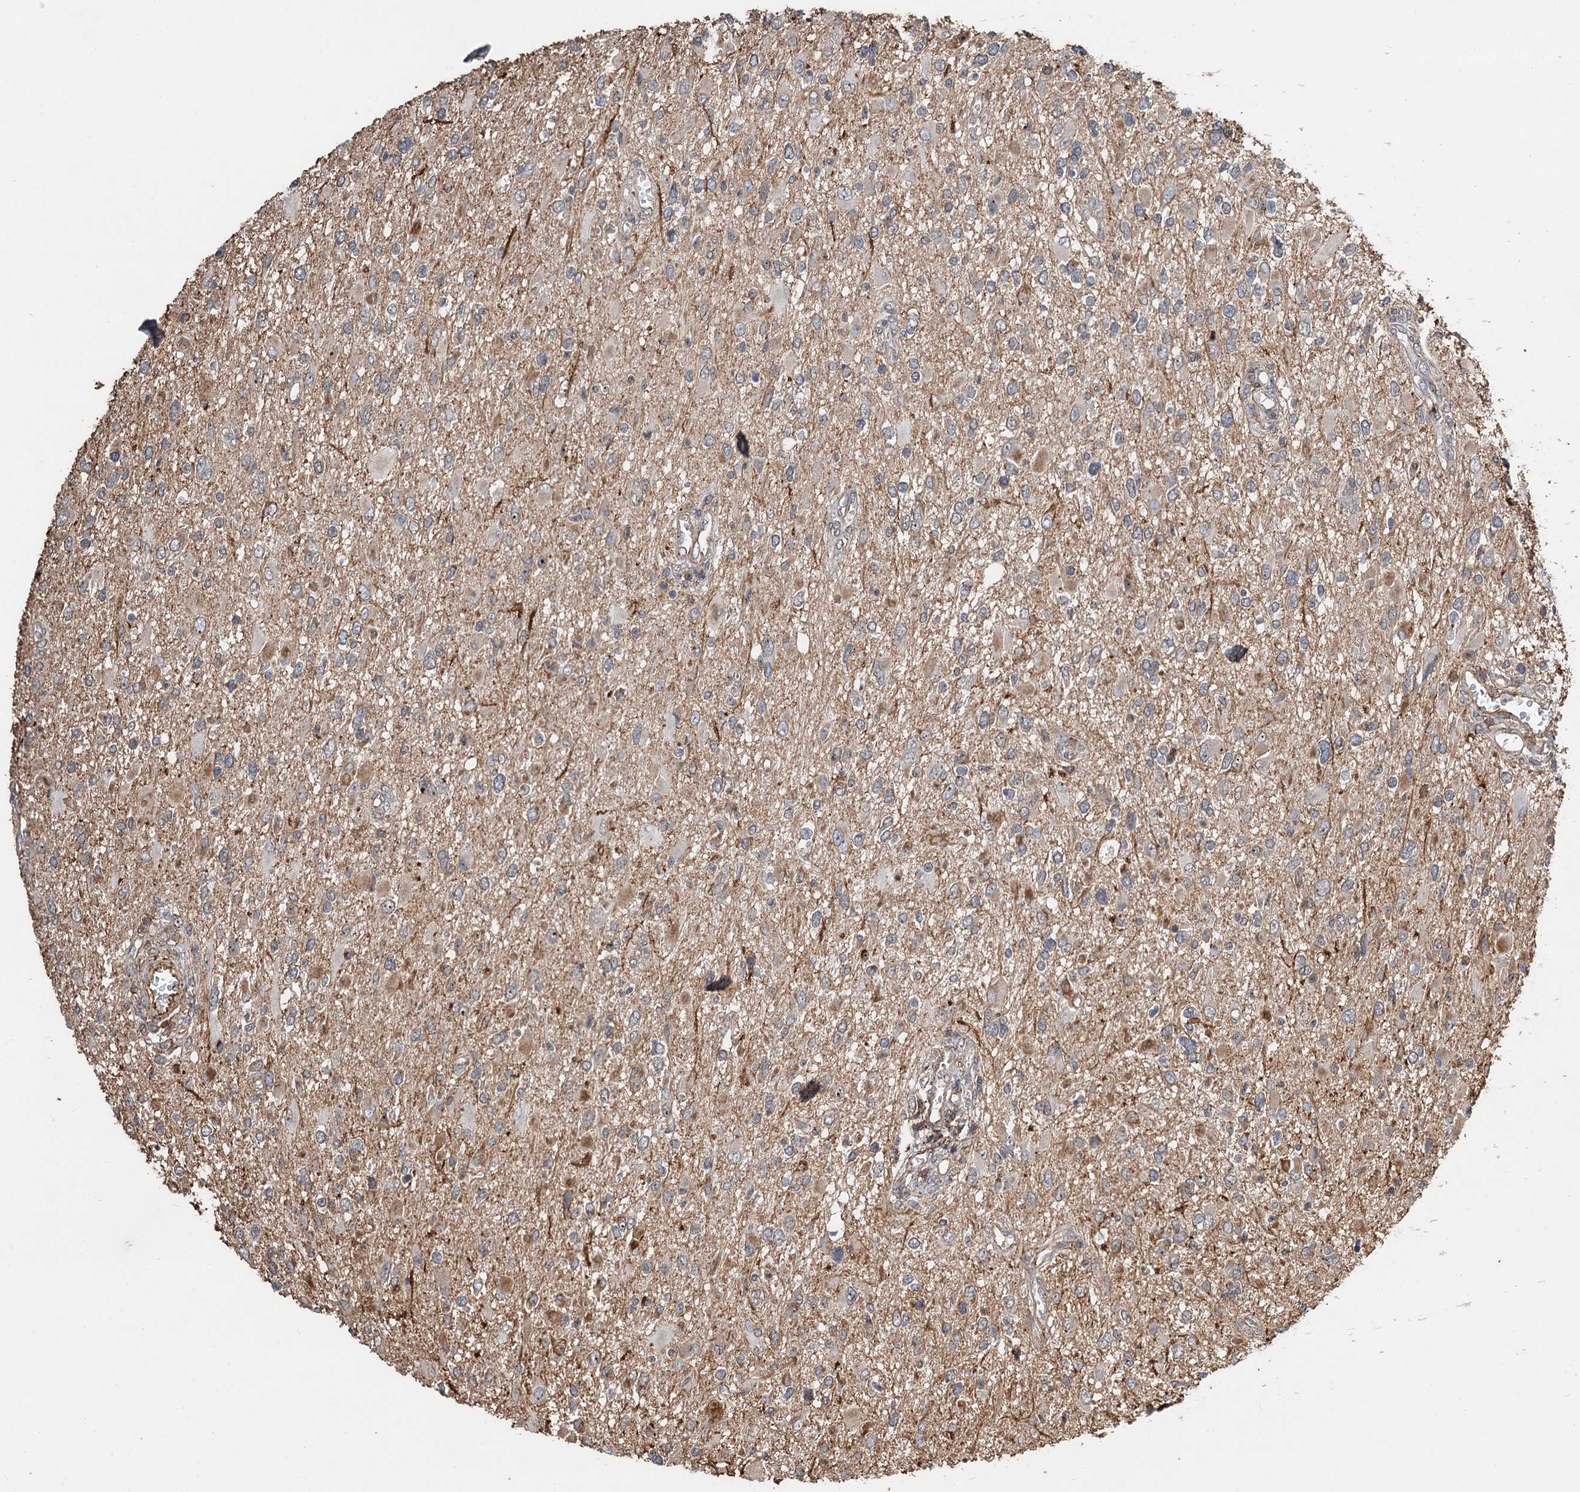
{"staining": {"intensity": "negative", "quantity": "none", "location": "none"}, "tissue": "glioma", "cell_type": "Tumor cells", "image_type": "cancer", "snomed": [{"axis": "morphology", "description": "Glioma, malignant, High grade"}, {"axis": "topography", "description": "Brain"}], "caption": "Tumor cells are negative for protein expression in human glioma. Brightfield microscopy of IHC stained with DAB (3,3'-diaminobenzidine) (brown) and hematoxylin (blue), captured at high magnification.", "gene": "TMA16", "patient": {"sex": "male", "age": 53}}